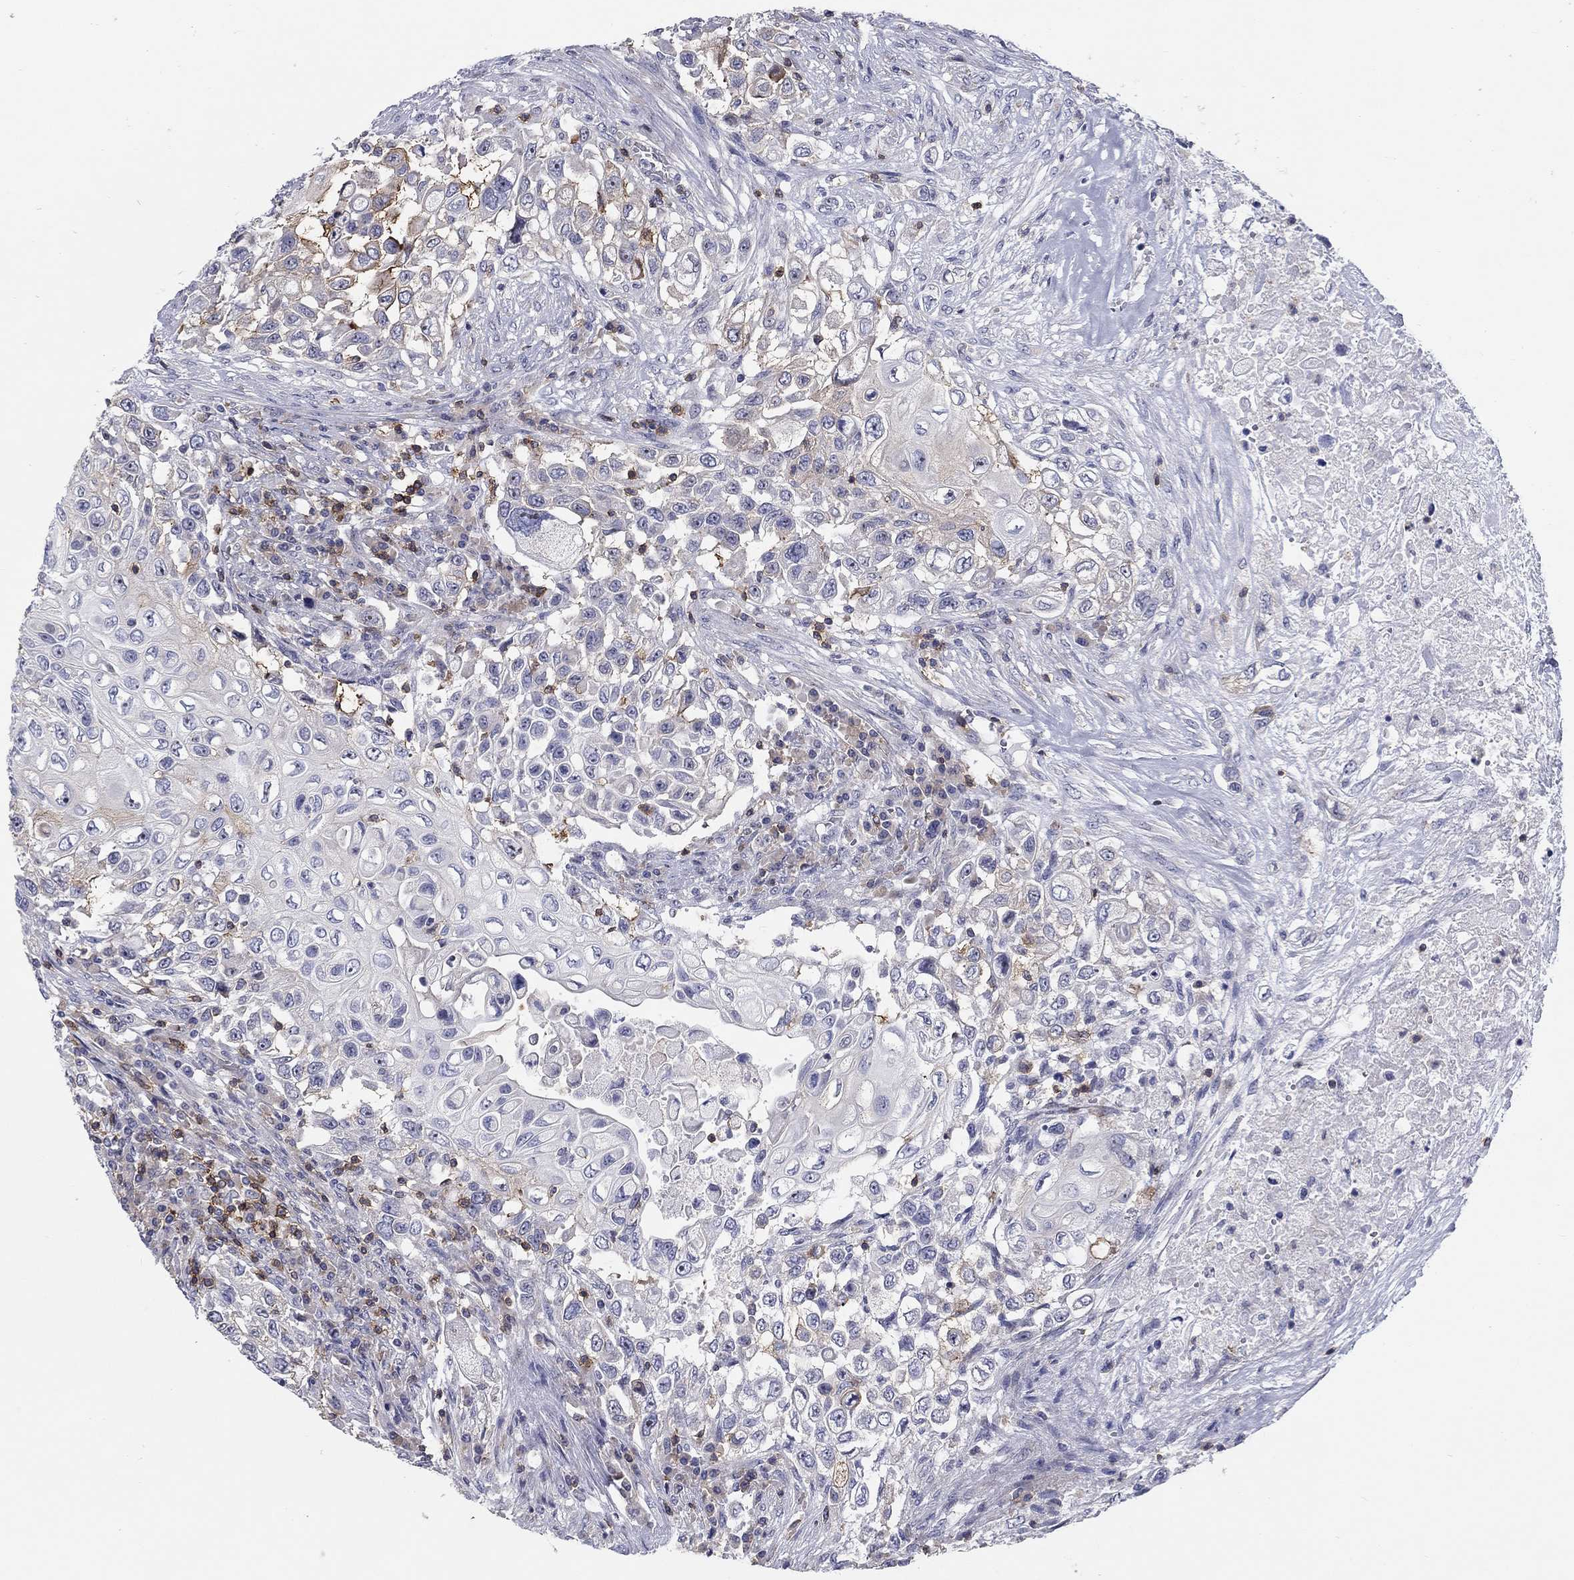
{"staining": {"intensity": "negative", "quantity": "none", "location": "none"}, "tissue": "urothelial cancer", "cell_type": "Tumor cells", "image_type": "cancer", "snomed": [{"axis": "morphology", "description": "Urothelial carcinoma, High grade"}, {"axis": "topography", "description": "Urinary bladder"}], "caption": "Human high-grade urothelial carcinoma stained for a protein using immunohistochemistry displays no staining in tumor cells.", "gene": "SIT1", "patient": {"sex": "female", "age": 56}}